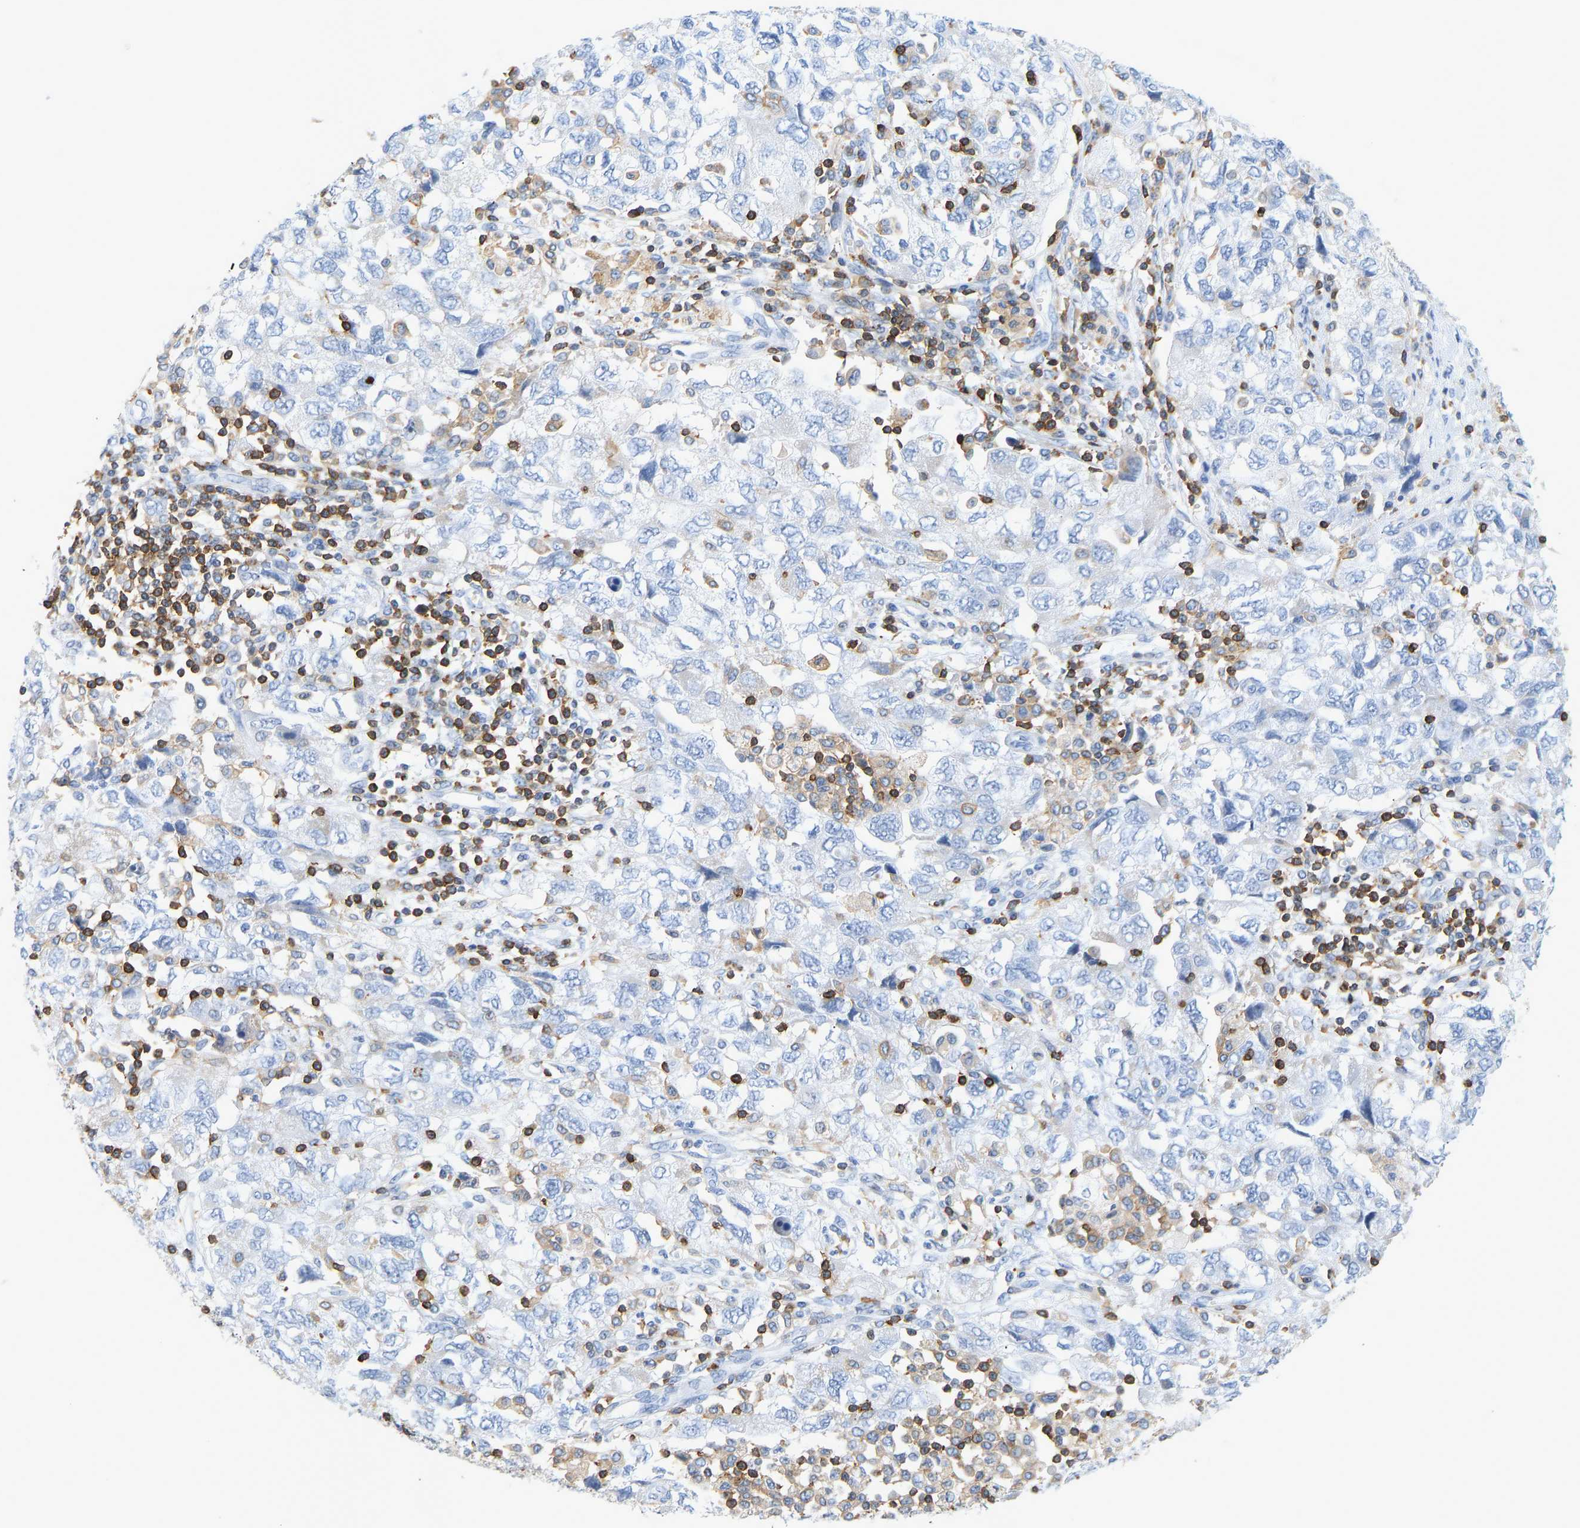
{"staining": {"intensity": "negative", "quantity": "none", "location": "none"}, "tissue": "ovarian cancer", "cell_type": "Tumor cells", "image_type": "cancer", "snomed": [{"axis": "morphology", "description": "Carcinoma, NOS"}, {"axis": "morphology", "description": "Cystadenocarcinoma, serous, NOS"}, {"axis": "topography", "description": "Ovary"}], "caption": "This is an IHC histopathology image of ovarian cancer (carcinoma). There is no positivity in tumor cells.", "gene": "EVL", "patient": {"sex": "female", "age": 69}}